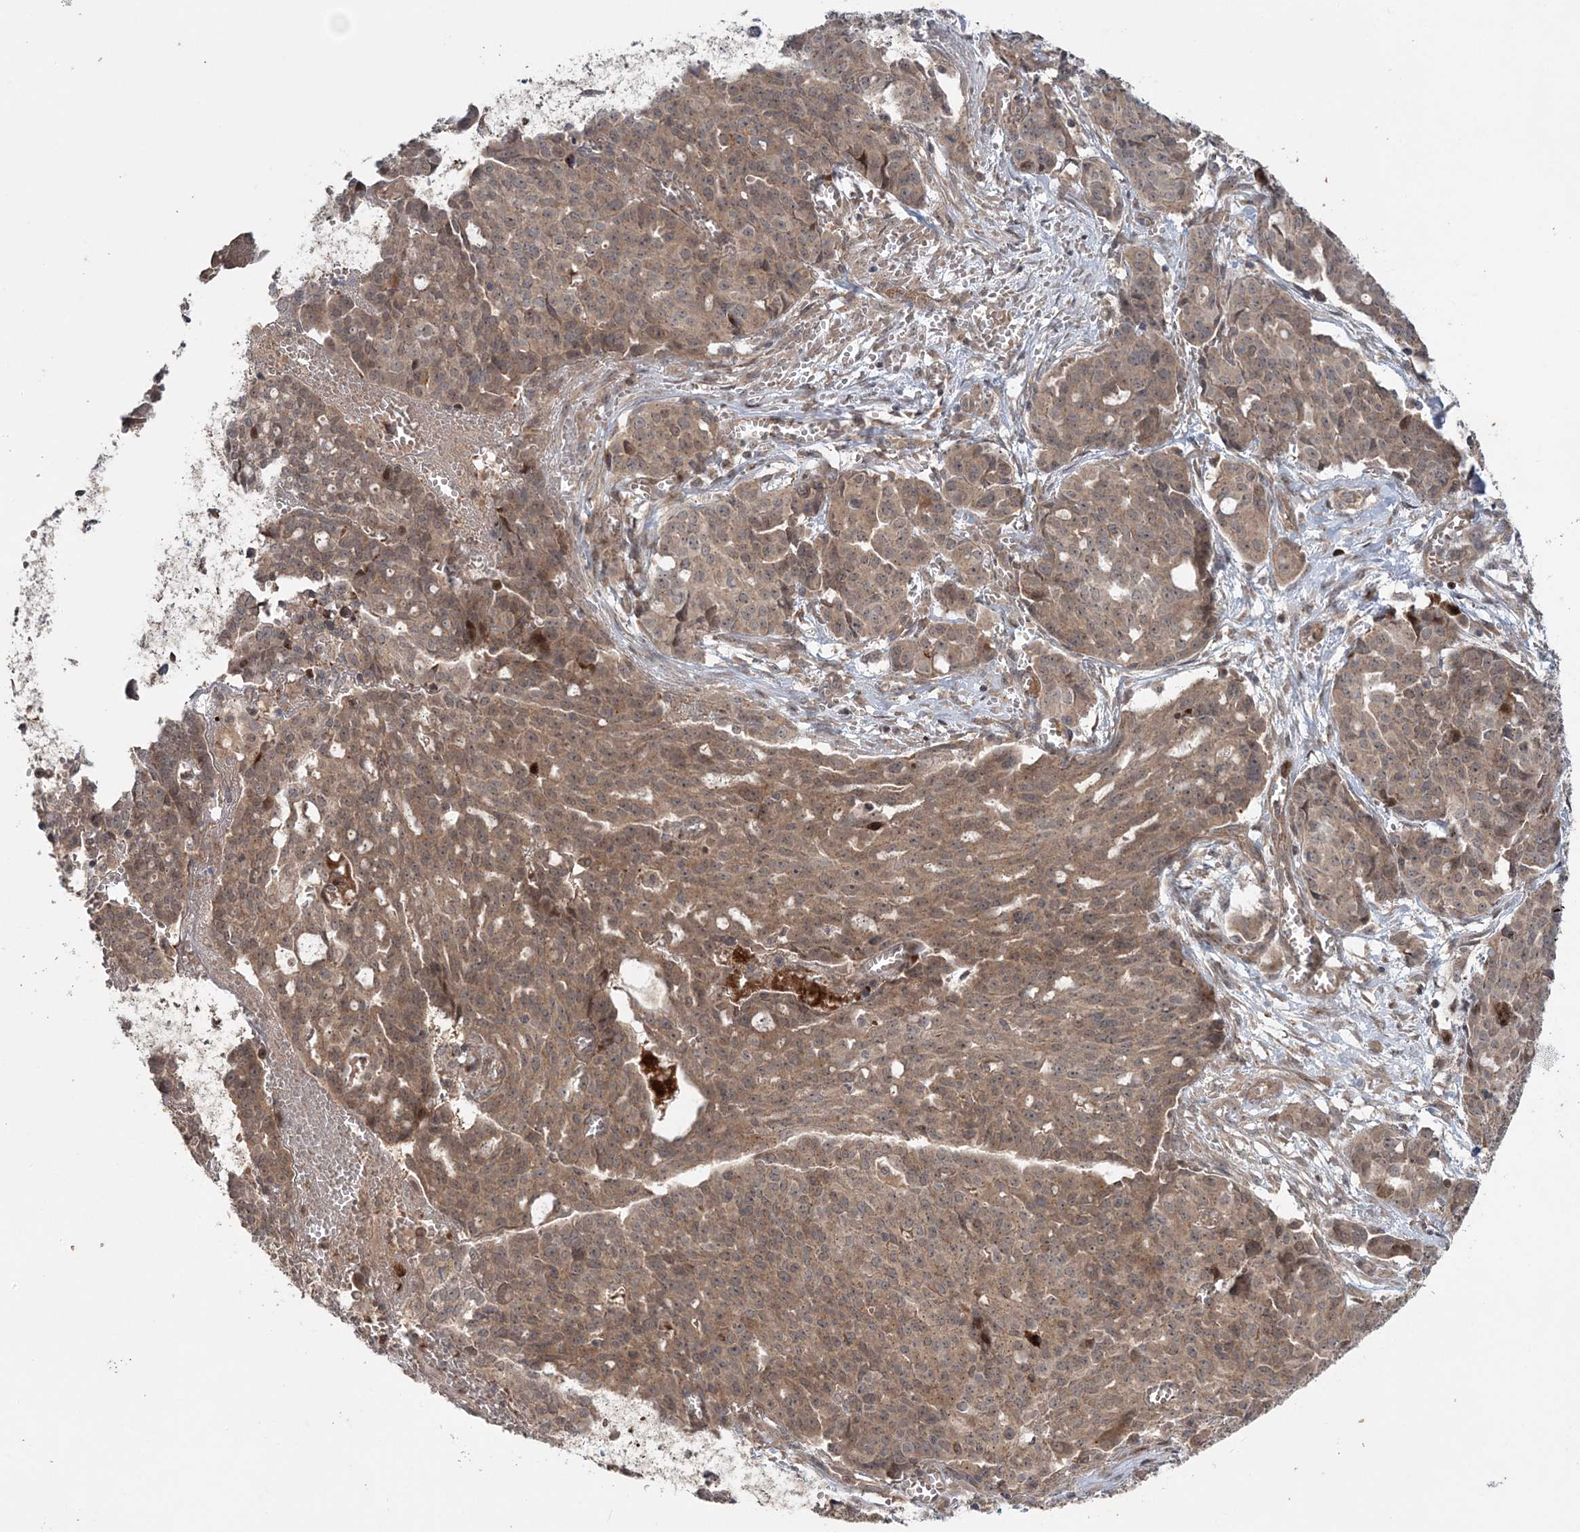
{"staining": {"intensity": "moderate", "quantity": ">75%", "location": "cytoplasmic/membranous,nuclear"}, "tissue": "ovarian cancer", "cell_type": "Tumor cells", "image_type": "cancer", "snomed": [{"axis": "morphology", "description": "Cystadenocarcinoma, serous, NOS"}, {"axis": "topography", "description": "Soft tissue"}, {"axis": "topography", "description": "Ovary"}], "caption": "Tumor cells show moderate cytoplasmic/membranous and nuclear expression in about >75% of cells in ovarian cancer.", "gene": "UBTD2", "patient": {"sex": "female", "age": 57}}